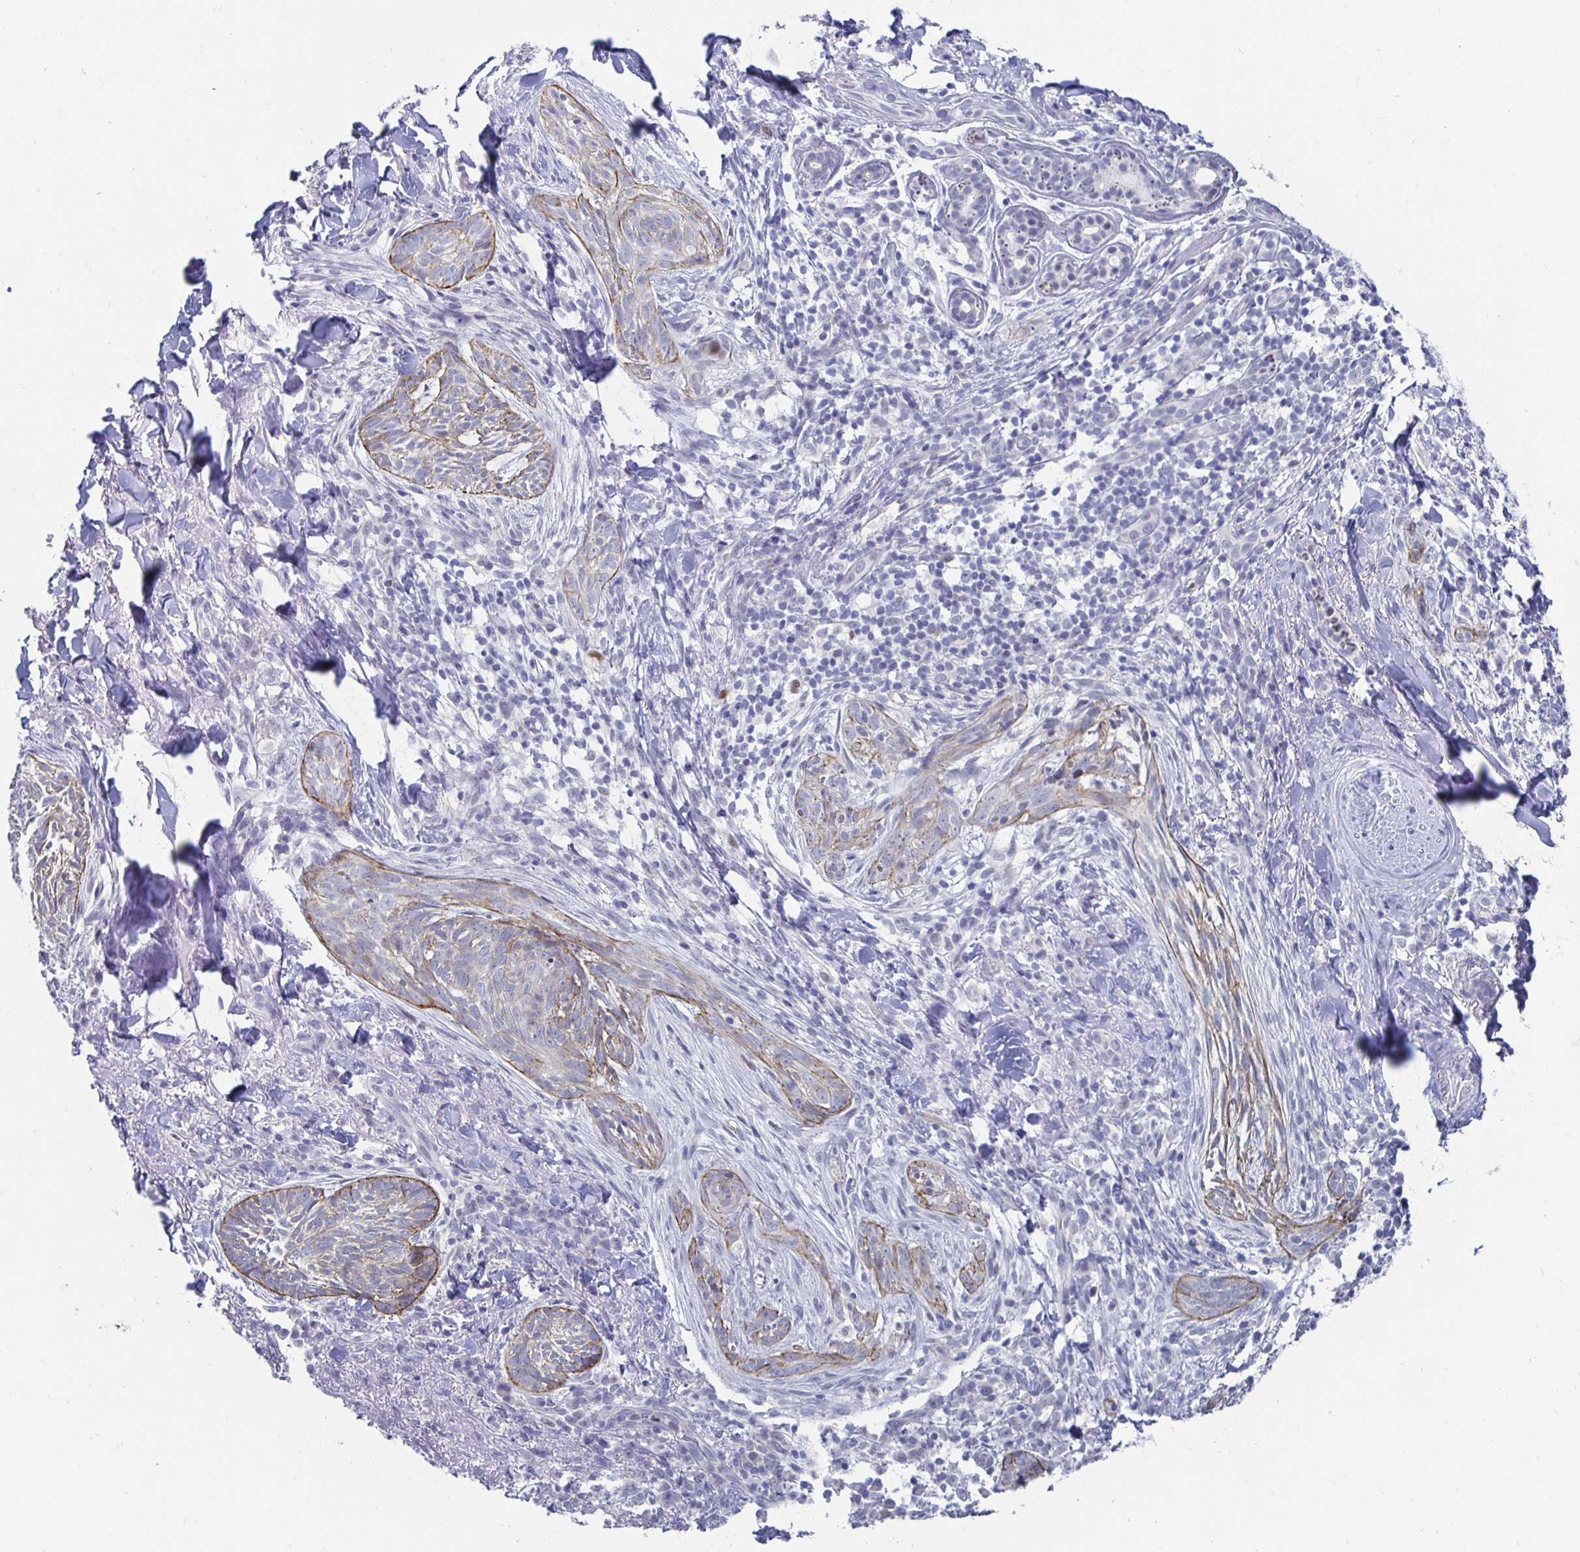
{"staining": {"intensity": "negative", "quantity": "none", "location": "none"}, "tissue": "skin cancer", "cell_type": "Tumor cells", "image_type": "cancer", "snomed": [{"axis": "morphology", "description": "Basal cell carcinoma"}, {"axis": "topography", "description": "Skin"}], "caption": "Immunohistochemistry (IHC) histopathology image of neoplastic tissue: human basal cell carcinoma (skin) stained with DAB (3,3'-diaminobenzidine) displays no significant protein expression in tumor cells.", "gene": "NOCT", "patient": {"sex": "female", "age": 93}}